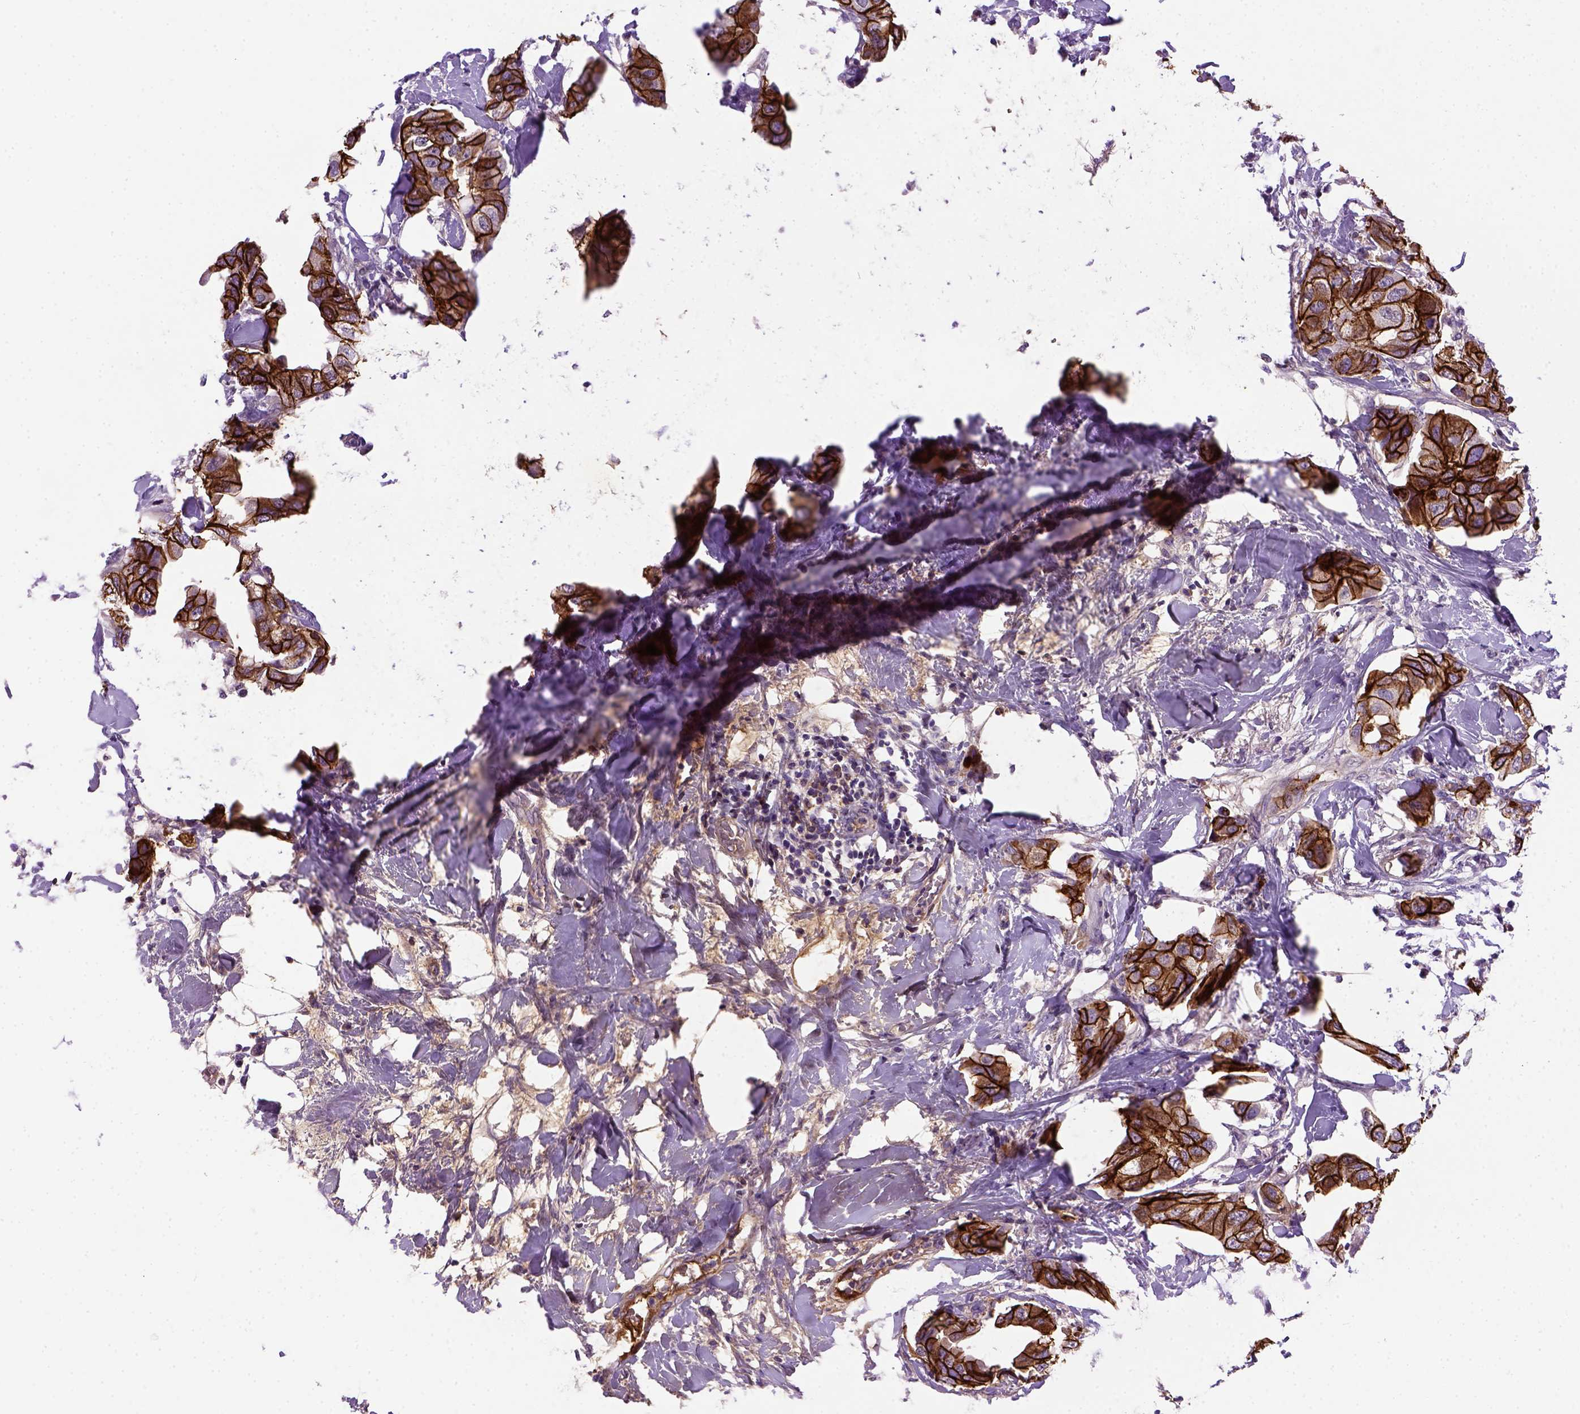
{"staining": {"intensity": "strong", "quantity": ">75%", "location": "cytoplasmic/membranous"}, "tissue": "breast cancer", "cell_type": "Tumor cells", "image_type": "cancer", "snomed": [{"axis": "morphology", "description": "Normal tissue, NOS"}, {"axis": "morphology", "description": "Duct carcinoma"}, {"axis": "topography", "description": "Breast"}], "caption": "Tumor cells reveal high levels of strong cytoplasmic/membranous staining in about >75% of cells in breast intraductal carcinoma.", "gene": "CDH1", "patient": {"sex": "female", "age": 40}}